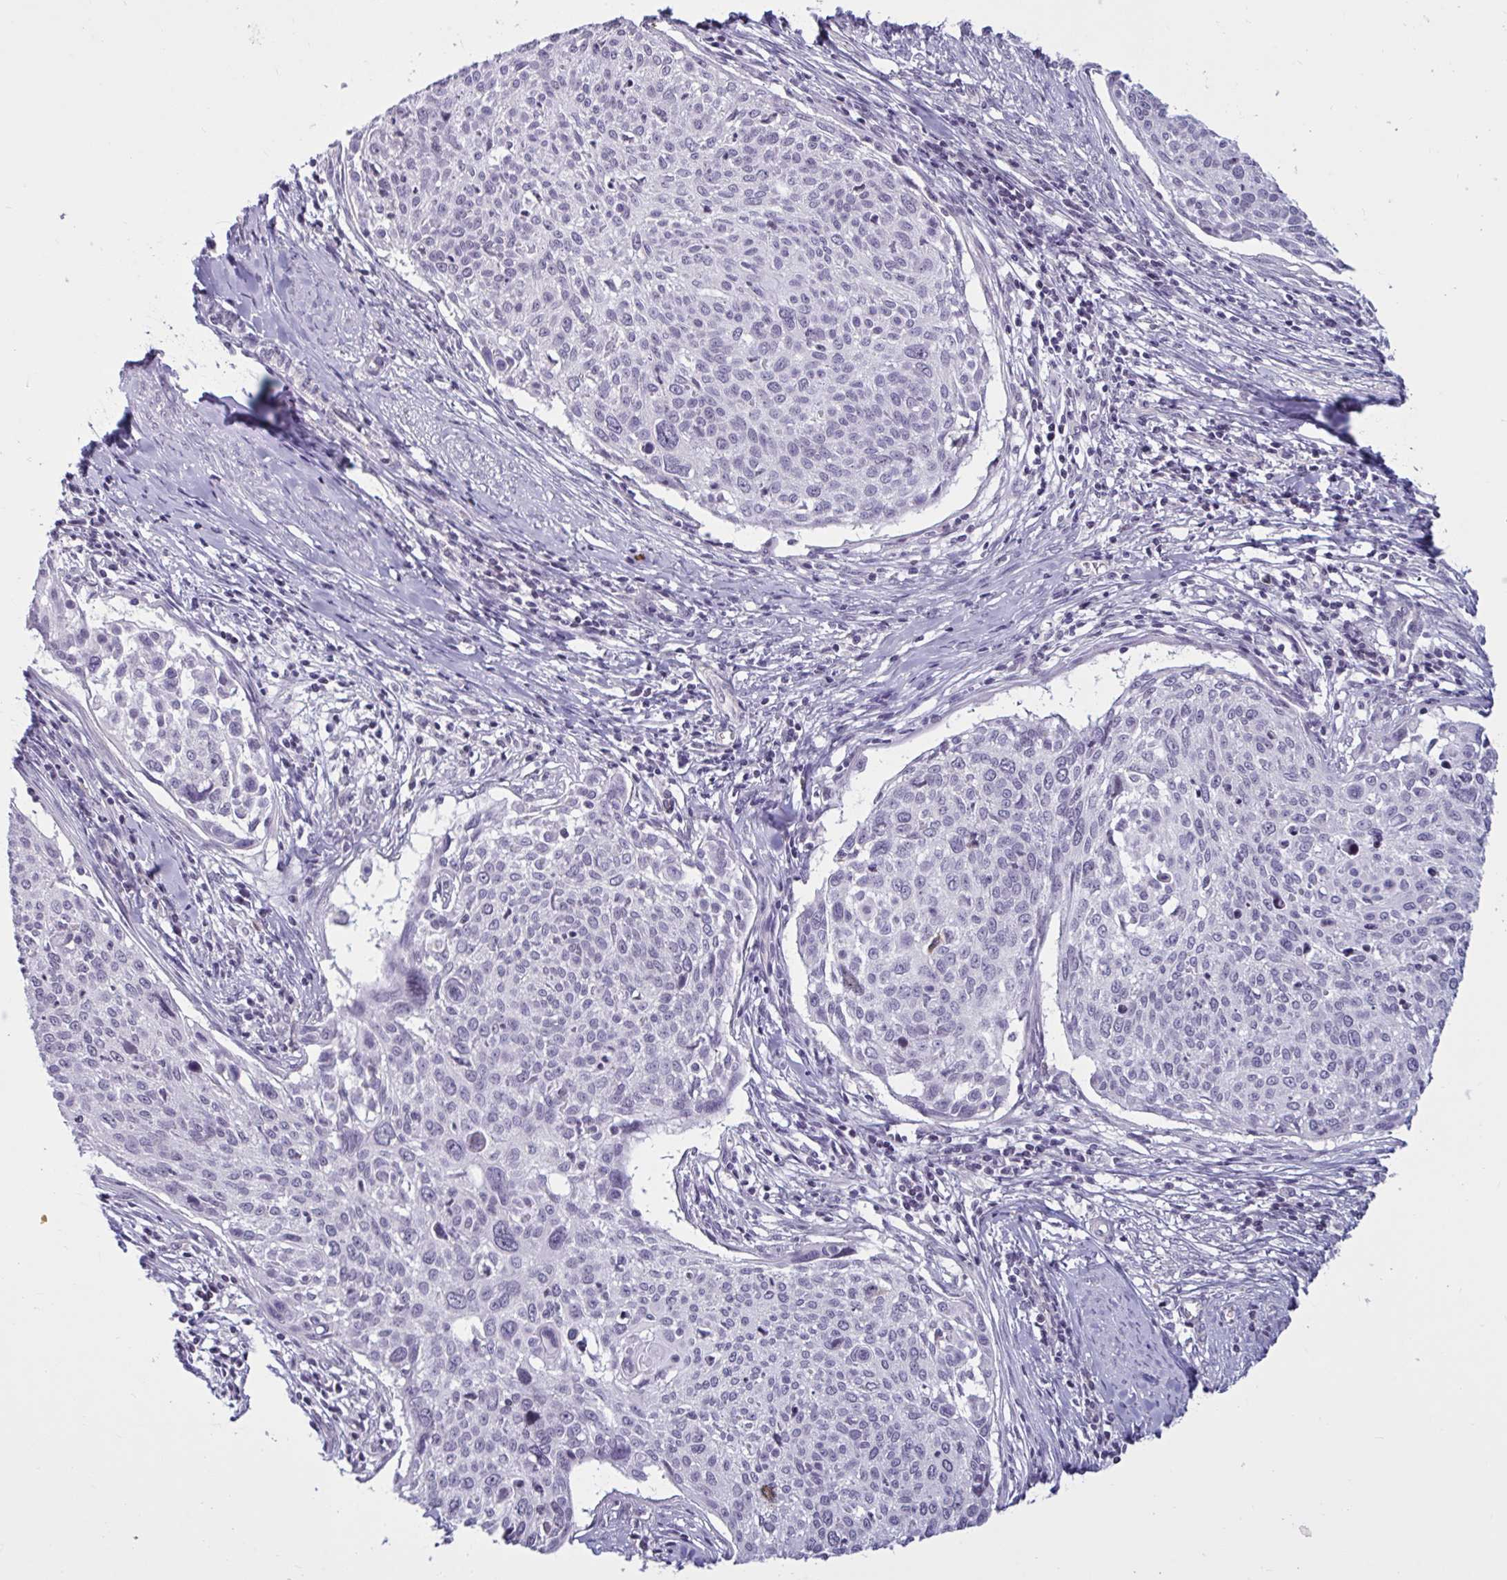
{"staining": {"intensity": "negative", "quantity": "none", "location": "none"}, "tissue": "cervical cancer", "cell_type": "Tumor cells", "image_type": "cancer", "snomed": [{"axis": "morphology", "description": "Squamous cell carcinoma, NOS"}, {"axis": "topography", "description": "Cervix"}], "caption": "This photomicrograph is of cervical cancer (squamous cell carcinoma) stained with immunohistochemistry to label a protein in brown with the nuclei are counter-stained blue. There is no positivity in tumor cells.", "gene": "TBC1D4", "patient": {"sex": "female", "age": 49}}